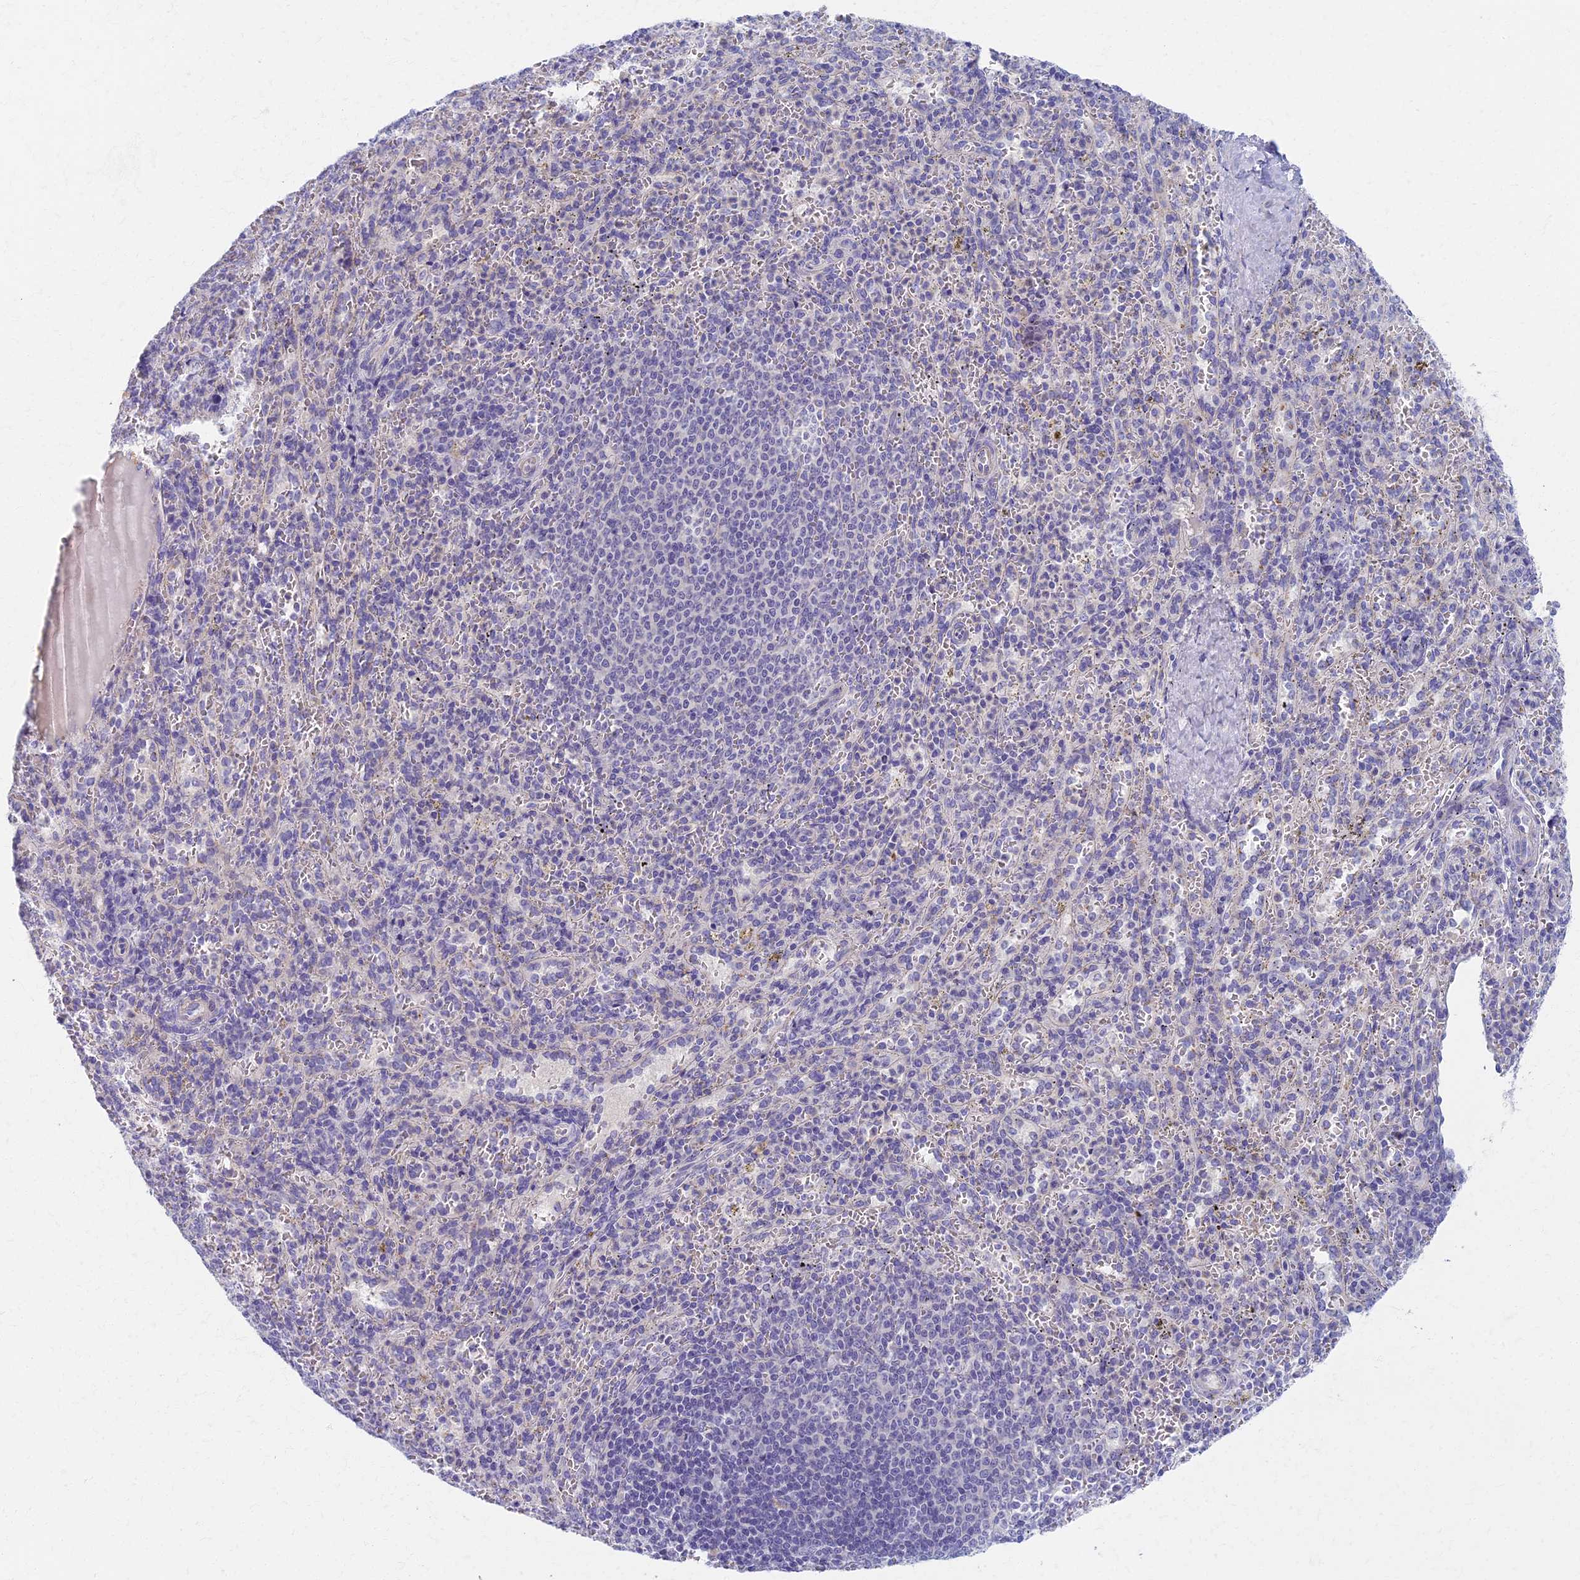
{"staining": {"intensity": "negative", "quantity": "none", "location": "none"}, "tissue": "spleen", "cell_type": "Cells in red pulp", "image_type": "normal", "snomed": [{"axis": "morphology", "description": "Normal tissue, NOS"}, {"axis": "topography", "description": "Spleen"}], "caption": "High magnification brightfield microscopy of unremarkable spleen stained with DAB (brown) and counterstained with hematoxylin (blue): cells in red pulp show no significant staining.", "gene": "AP4E1", "patient": {"sex": "female", "age": 21}}